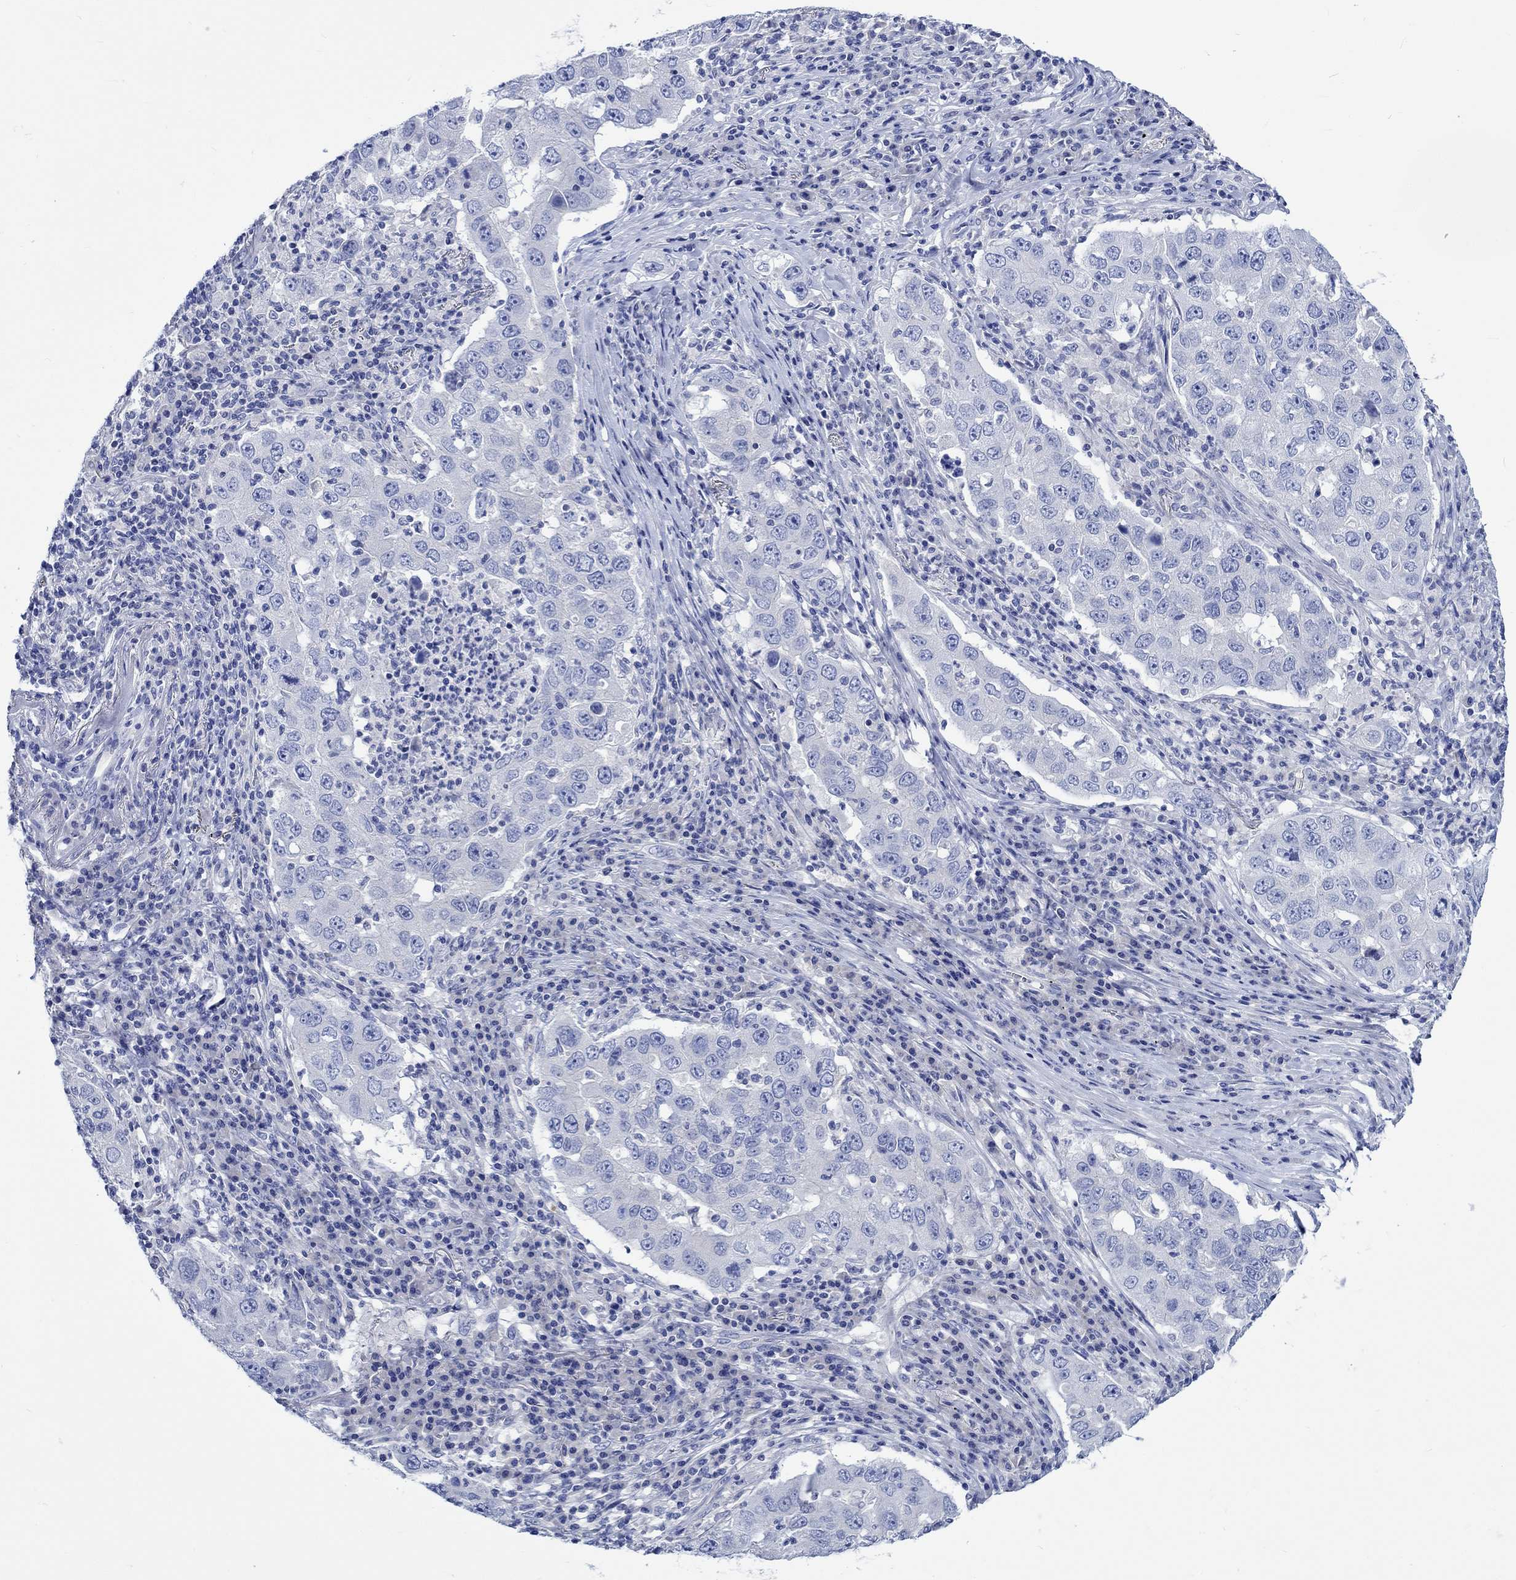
{"staining": {"intensity": "negative", "quantity": "none", "location": "none"}, "tissue": "lung cancer", "cell_type": "Tumor cells", "image_type": "cancer", "snomed": [{"axis": "morphology", "description": "Adenocarcinoma, NOS"}, {"axis": "topography", "description": "Lung"}], "caption": "This is an immunohistochemistry (IHC) histopathology image of lung cancer (adenocarcinoma). There is no positivity in tumor cells.", "gene": "PTPRN2", "patient": {"sex": "male", "age": 73}}